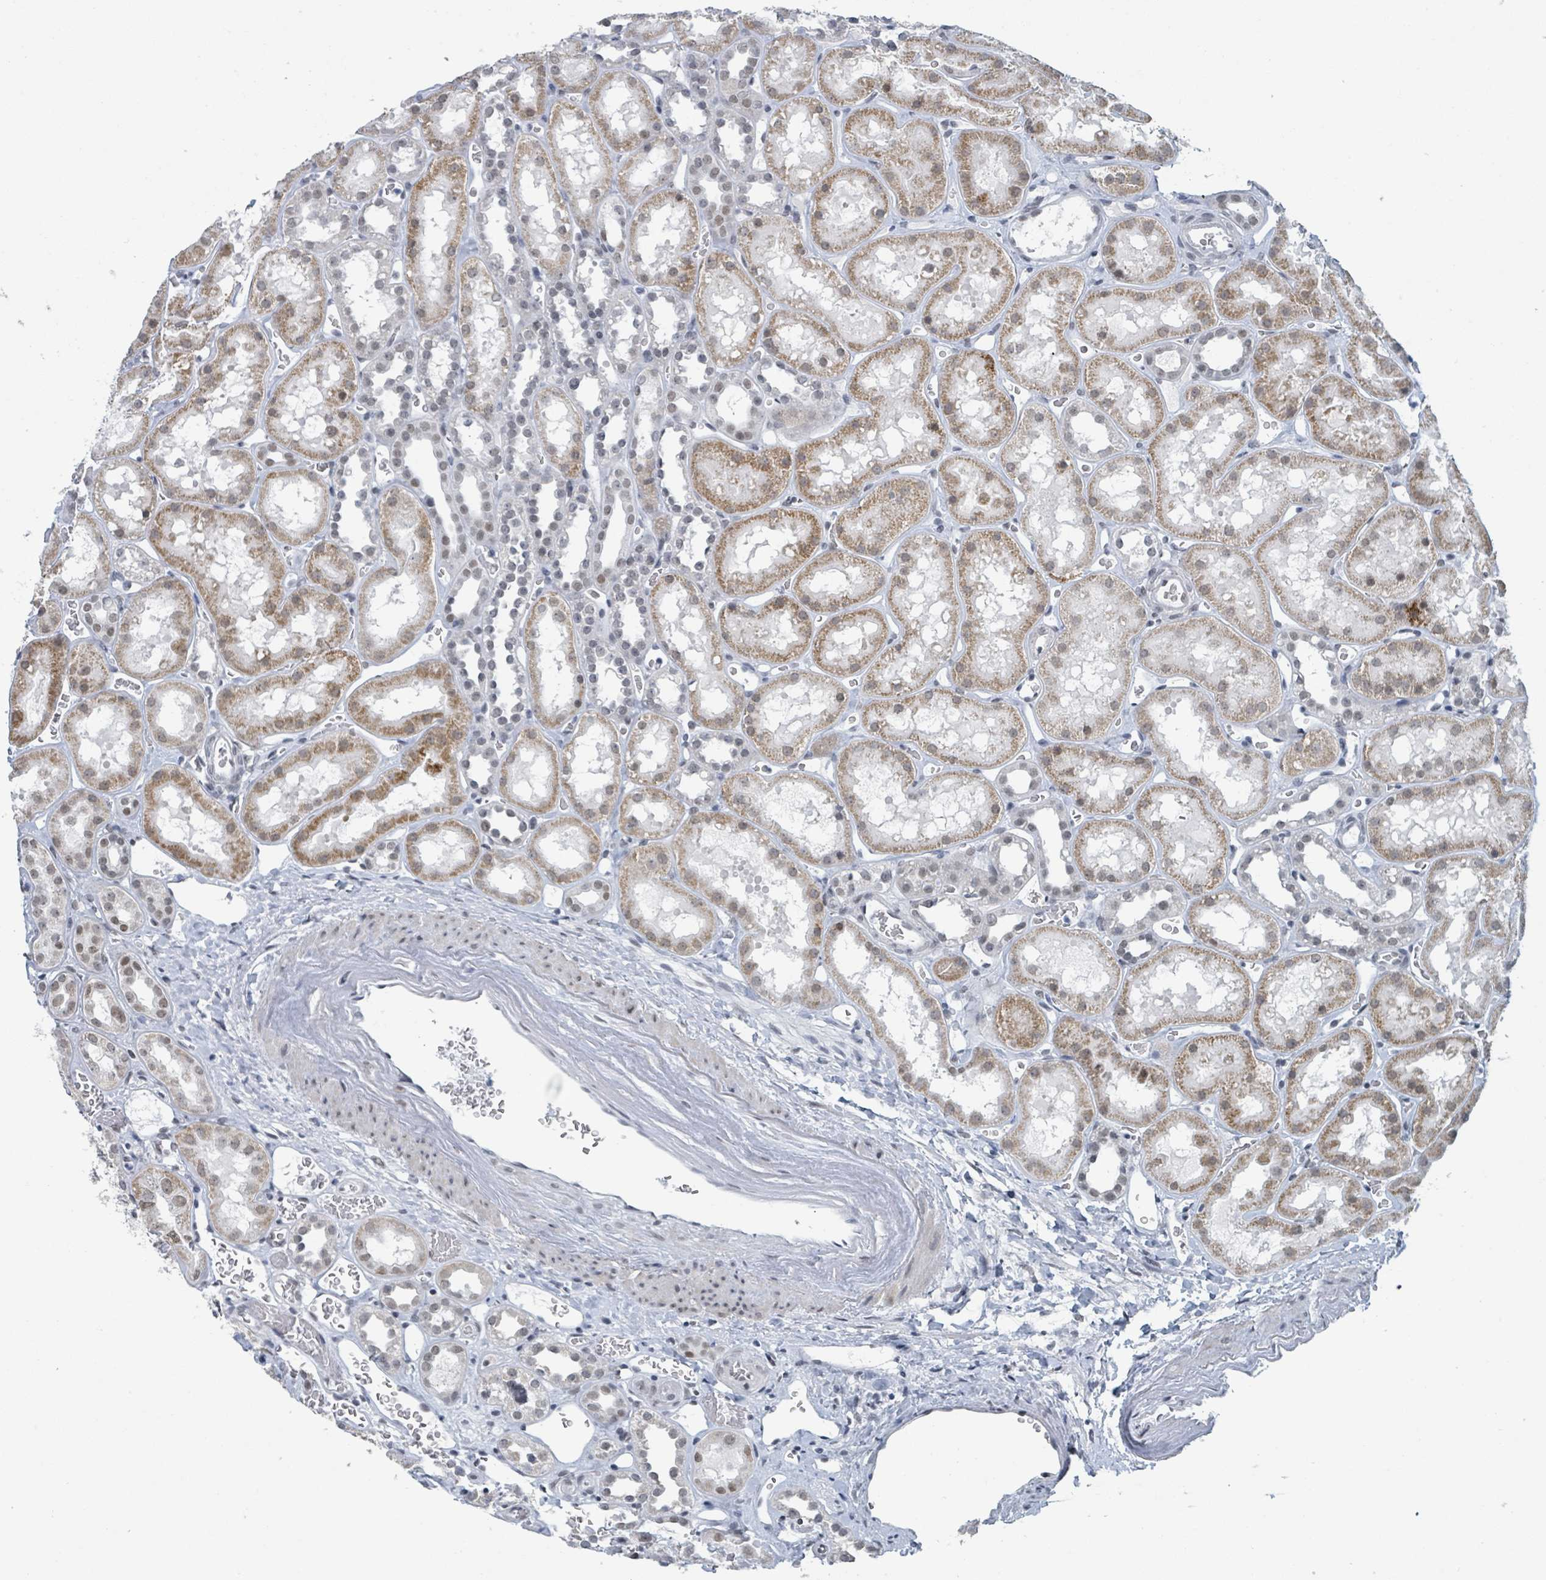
{"staining": {"intensity": "negative", "quantity": "none", "location": "none"}, "tissue": "kidney", "cell_type": "Cells in glomeruli", "image_type": "normal", "snomed": [{"axis": "morphology", "description": "Normal tissue, NOS"}, {"axis": "topography", "description": "Kidney"}], "caption": "An immunohistochemistry photomicrograph of unremarkable kidney is shown. There is no staining in cells in glomeruli of kidney. Brightfield microscopy of immunohistochemistry stained with DAB (brown) and hematoxylin (blue), captured at high magnification.", "gene": "EHMT2", "patient": {"sex": "female", "age": 41}}